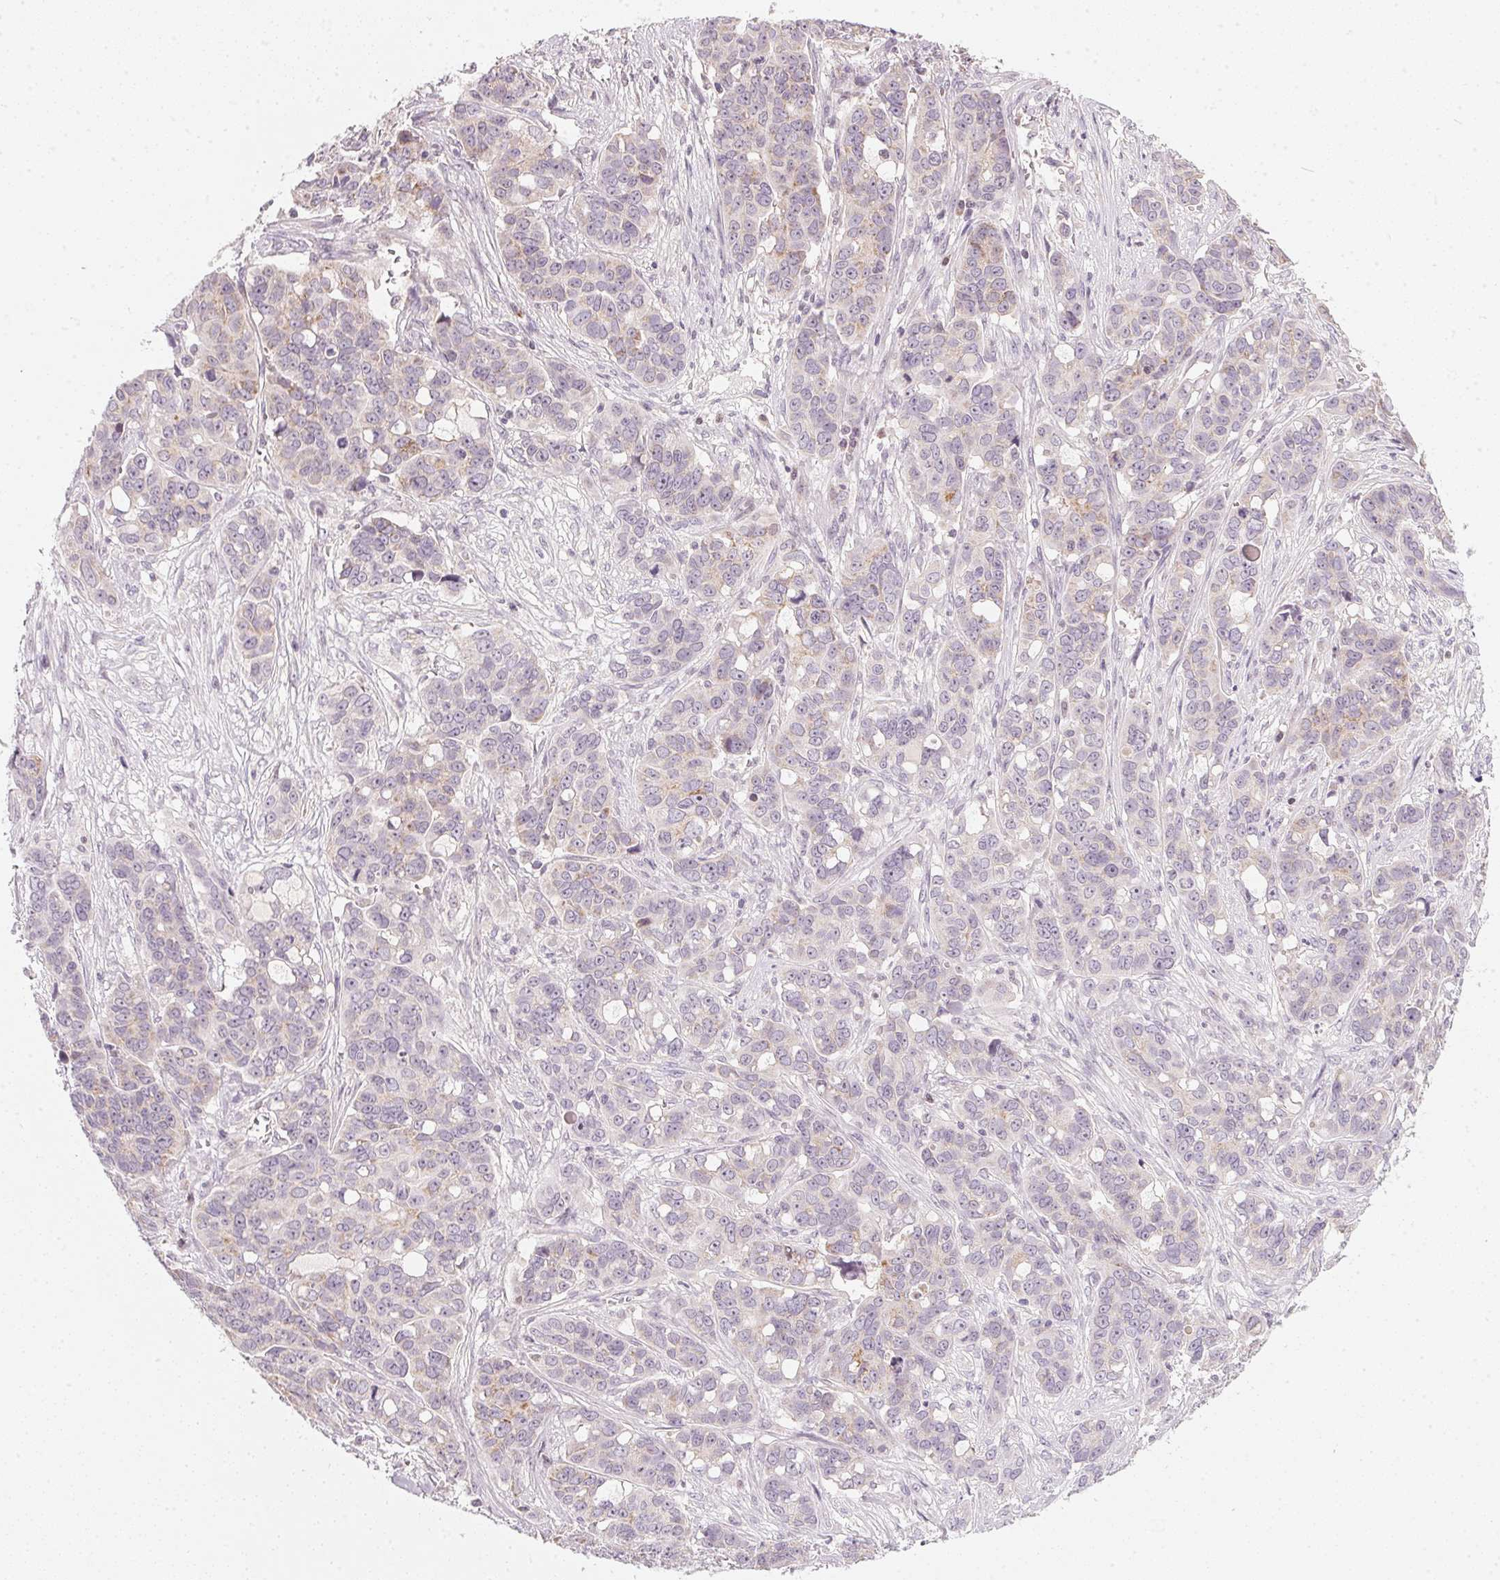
{"staining": {"intensity": "weak", "quantity": "<25%", "location": "cytoplasmic/membranous"}, "tissue": "ovarian cancer", "cell_type": "Tumor cells", "image_type": "cancer", "snomed": [{"axis": "morphology", "description": "Carcinoma, endometroid"}, {"axis": "topography", "description": "Ovary"}], "caption": "Immunohistochemical staining of human ovarian endometroid carcinoma reveals no significant expression in tumor cells.", "gene": "COQ7", "patient": {"sex": "female", "age": 78}}